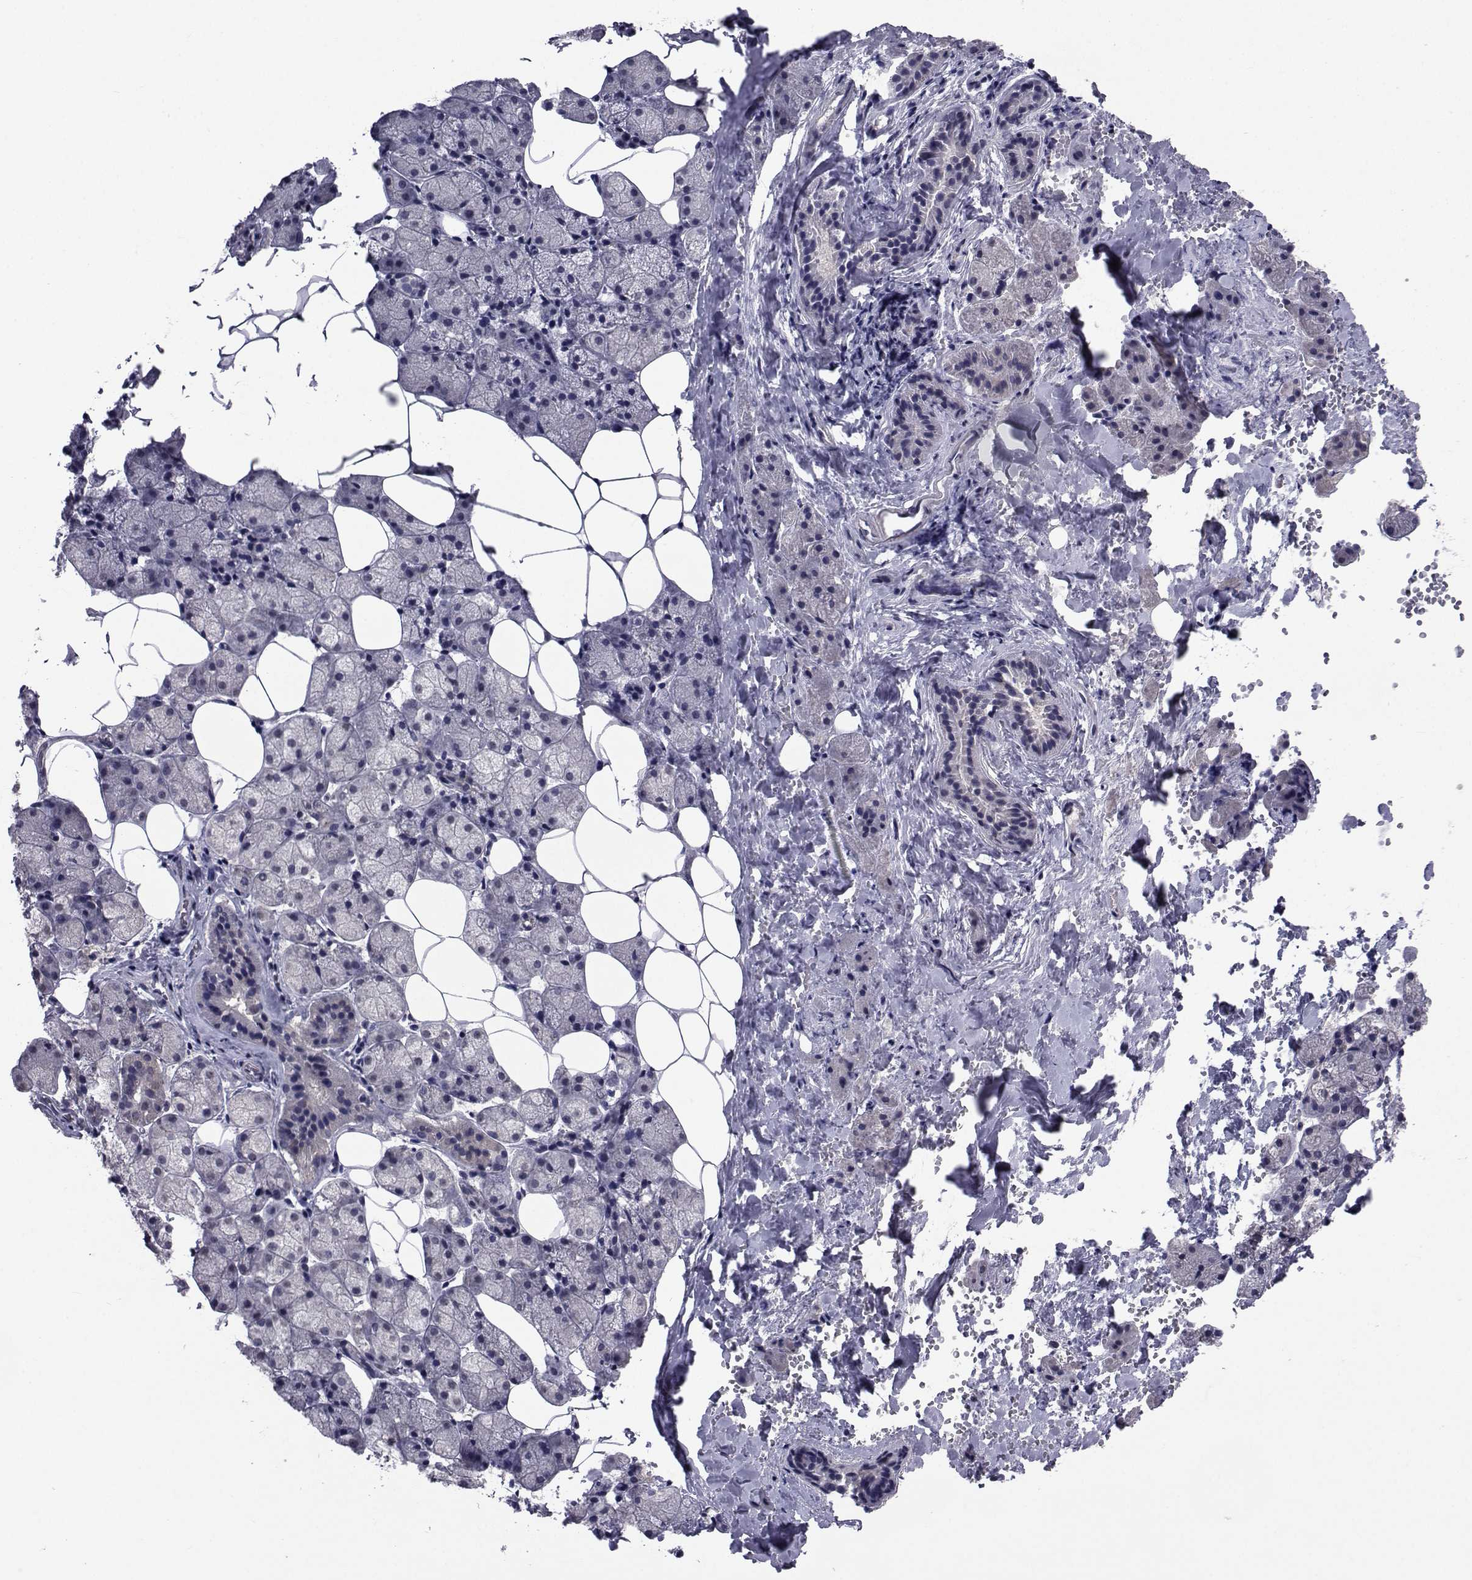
{"staining": {"intensity": "weak", "quantity": "25%-75%", "location": "cytoplasmic/membranous"}, "tissue": "salivary gland", "cell_type": "Glandular cells", "image_type": "normal", "snomed": [{"axis": "morphology", "description": "Normal tissue, NOS"}, {"axis": "topography", "description": "Salivary gland"}], "caption": "Immunohistochemistry of unremarkable salivary gland demonstrates low levels of weak cytoplasmic/membranous staining in approximately 25%-75% of glandular cells. (brown staining indicates protein expression, while blue staining denotes nuclei).", "gene": "CYP2S1", "patient": {"sex": "male", "age": 38}}